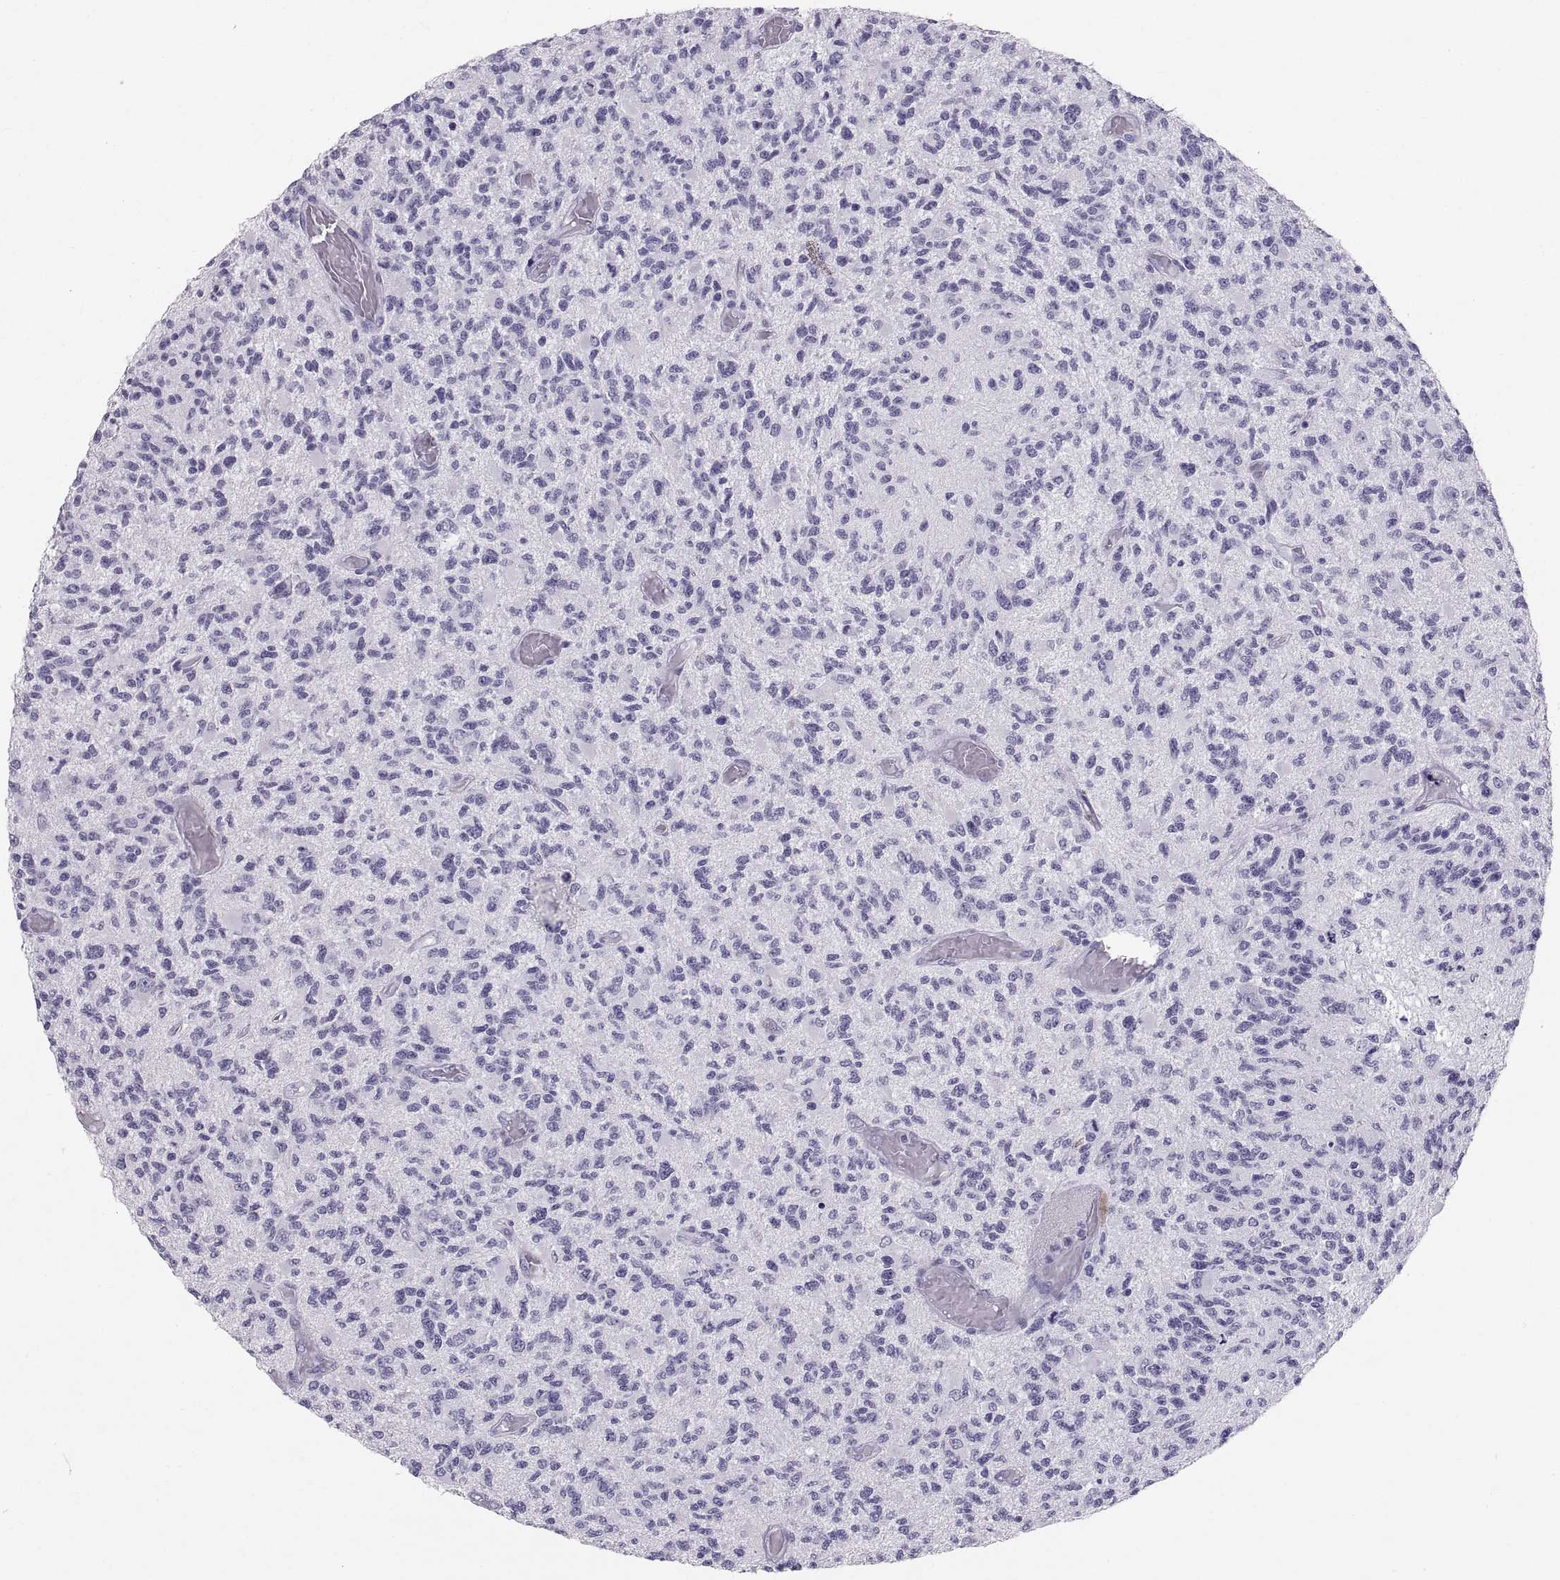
{"staining": {"intensity": "negative", "quantity": "none", "location": "none"}, "tissue": "glioma", "cell_type": "Tumor cells", "image_type": "cancer", "snomed": [{"axis": "morphology", "description": "Glioma, malignant, High grade"}, {"axis": "topography", "description": "Brain"}], "caption": "Protein analysis of malignant glioma (high-grade) shows no significant expression in tumor cells. (DAB (3,3'-diaminobenzidine) immunohistochemistry visualized using brightfield microscopy, high magnification).", "gene": "SLC22A6", "patient": {"sex": "female", "age": 63}}